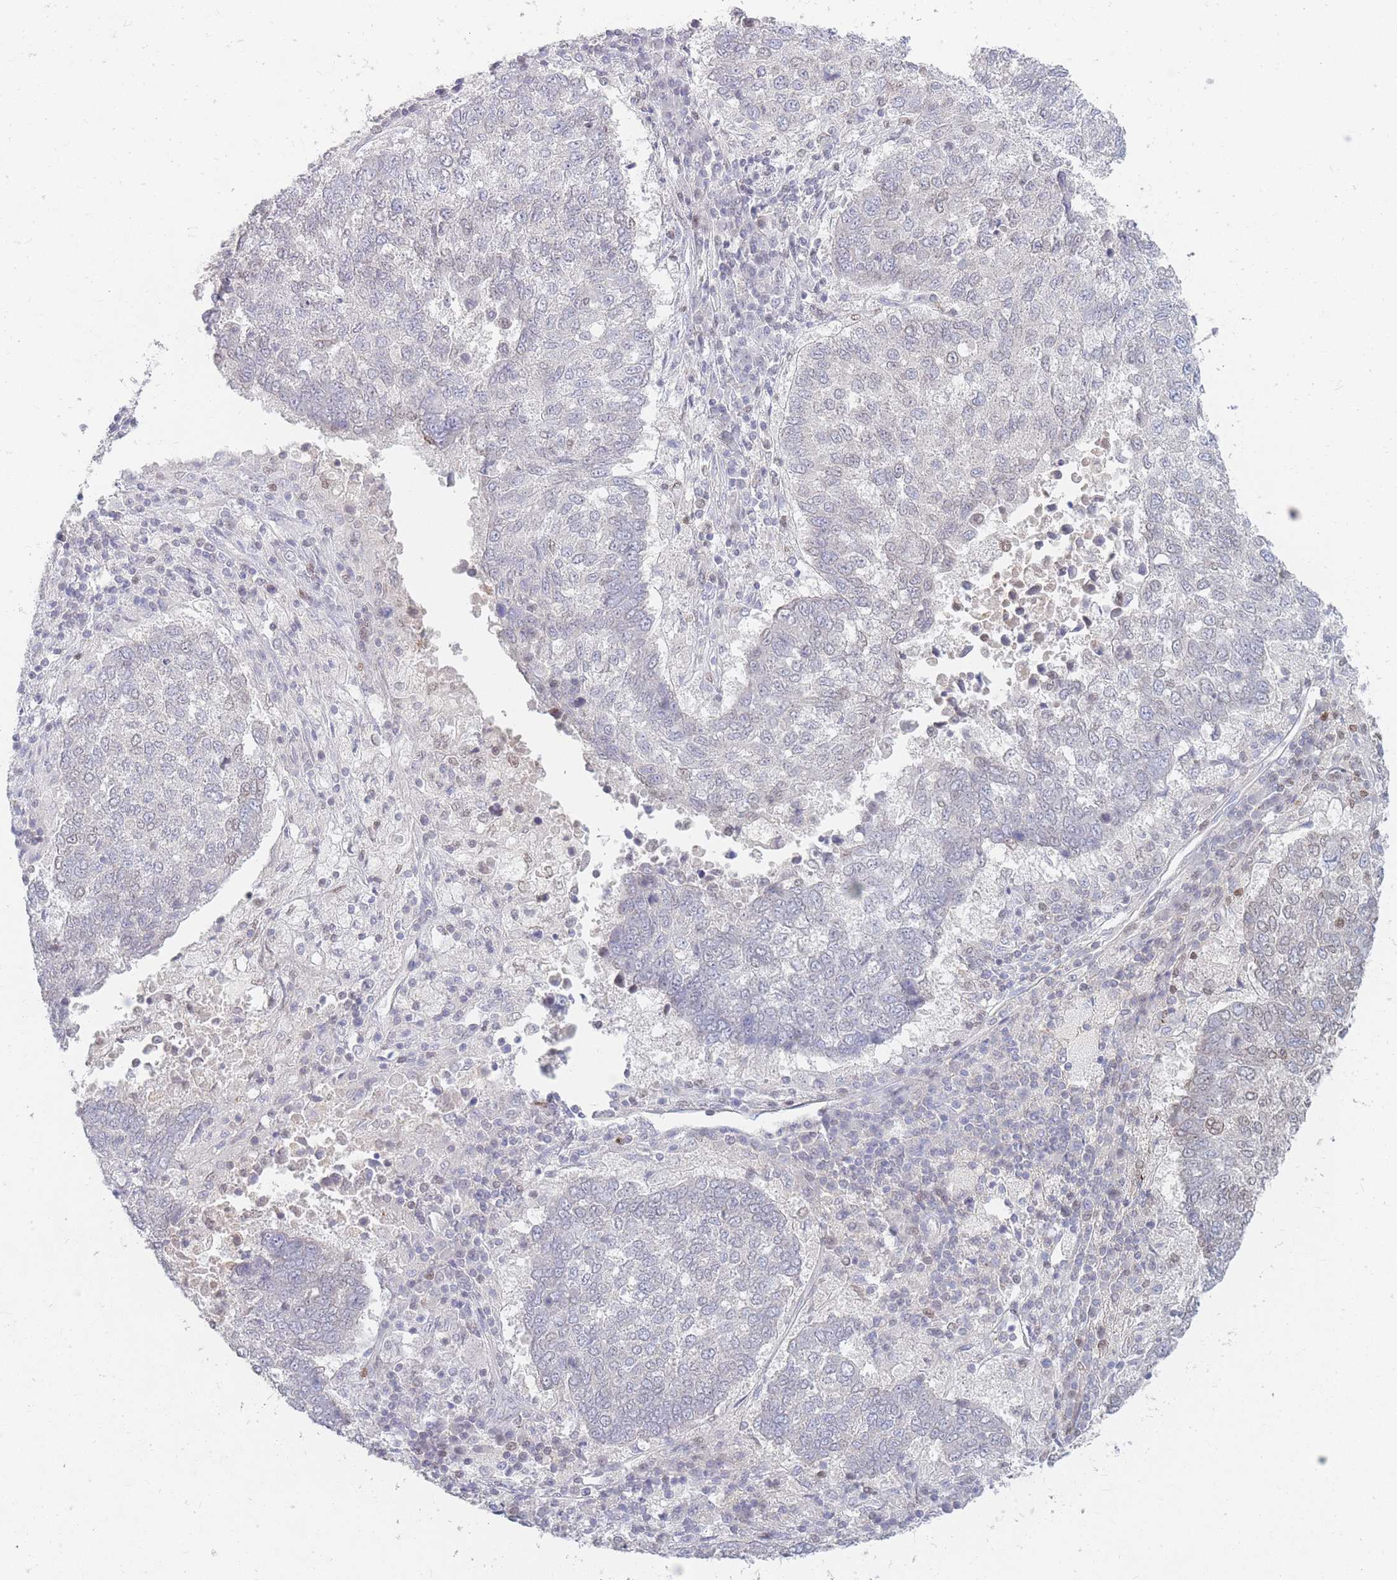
{"staining": {"intensity": "weak", "quantity": "<25%", "location": "nuclear"}, "tissue": "lung cancer", "cell_type": "Tumor cells", "image_type": "cancer", "snomed": [{"axis": "morphology", "description": "Squamous cell carcinoma, NOS"}, {"axis": "topography", "description": "Lung"}], "caption": "Image shows no protein staining in tumor cells of lung cancer tissue.", "gene": "PRG4", "patient": {"sex": "male", "age": 73}}